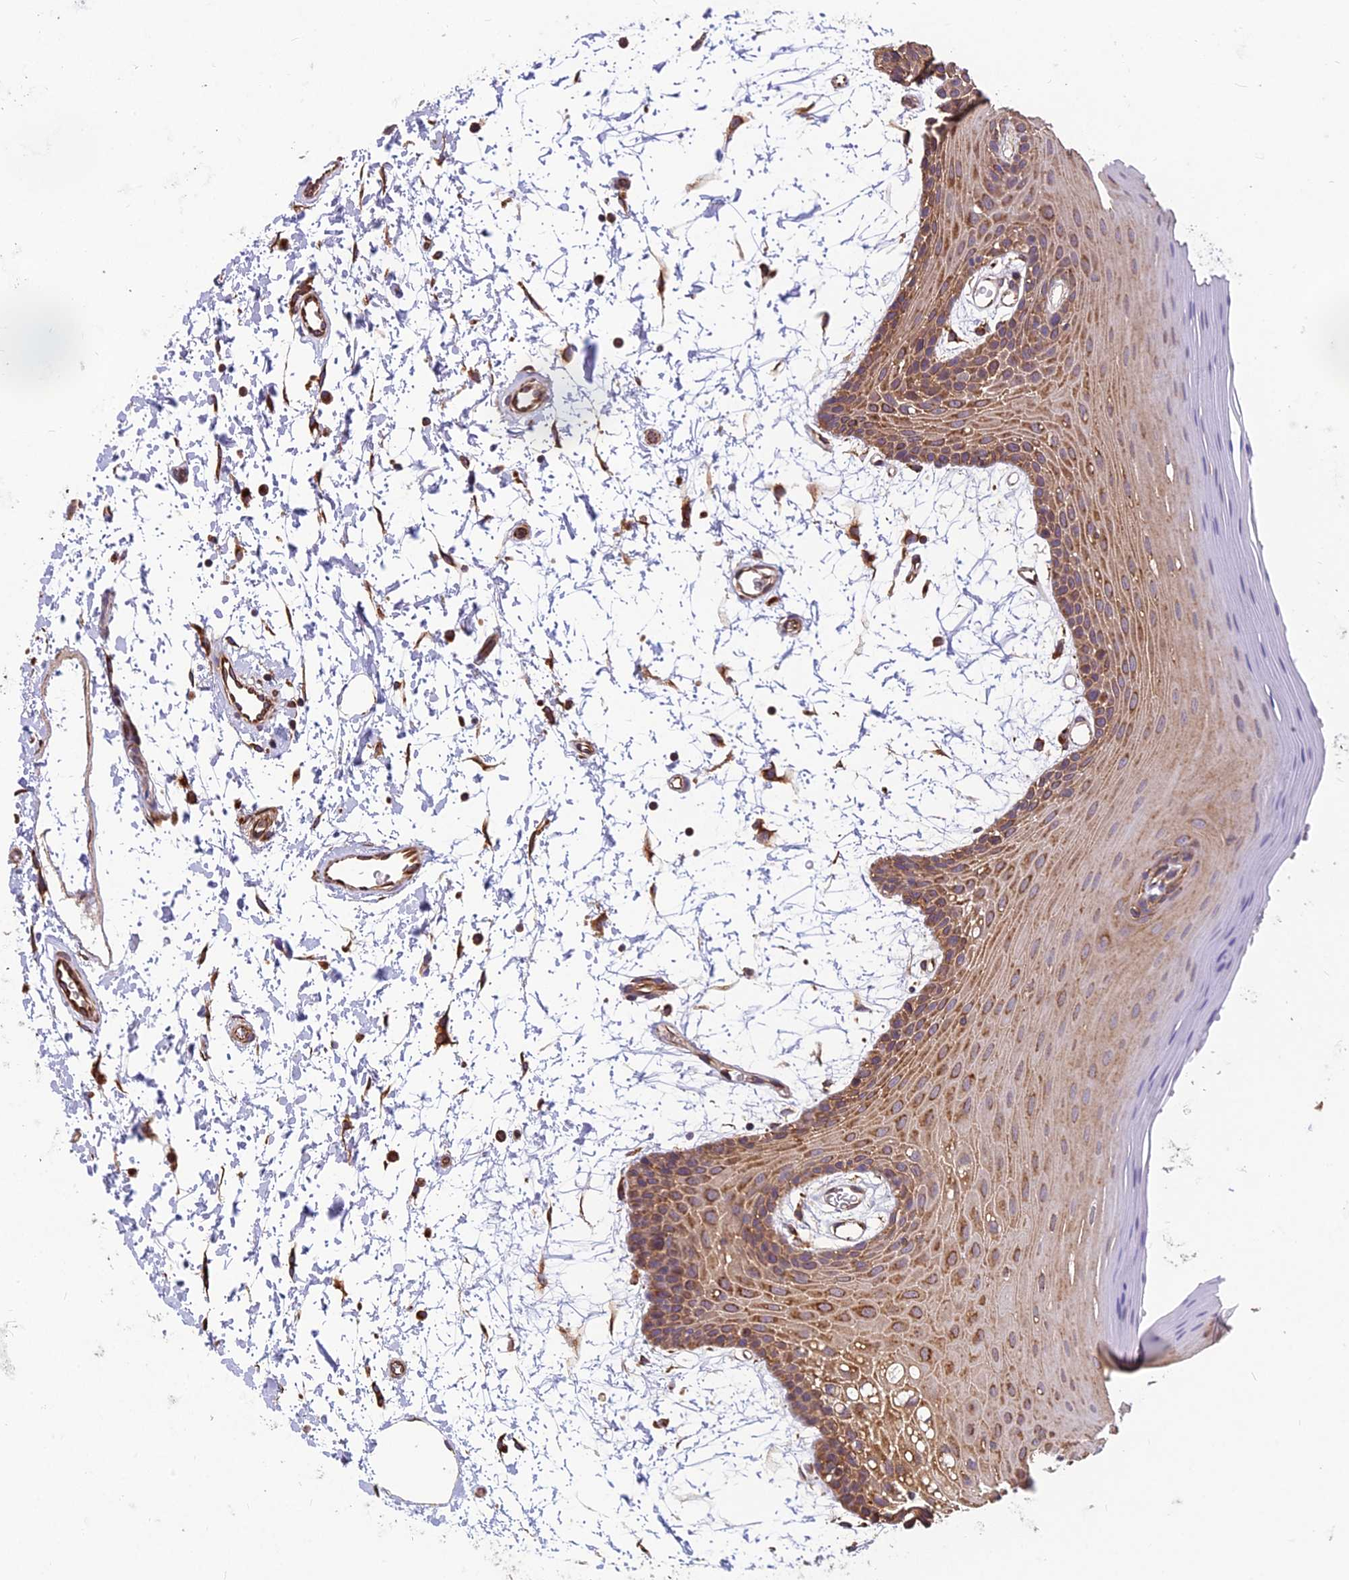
{"staining": {"intensity": "moderate", "quantity": ">75%", "location": "cytoplasmic/membranous"}, "tissue": "oral mucosa", "cell_type": "Squamous epithelial cells", "image_type": "normal", "snomed": [{"axis": "morphology", "description": "Normal tissue, NOS"}, {"axis": "topography", "description": "Skeletal muscle"}, {"axis": "topography", "description": "Oral tissue"}, {"axis": "topography", "description": "Salivary gland"}, {"axis": "topography", "description": "Peripheral nerve tissue"}], "caption": "Squamous epithelial cells display moderate cytoplasmic/membranous positivity in about >75% of cells in unremarkable oral mucosa. The staining was performed using DAB, with brown indicating positive protein expression. Nuclei are stained blue with hematoxylin.", "gene": "SPDL1", "patient": {"sex": "male", "age": 54}}